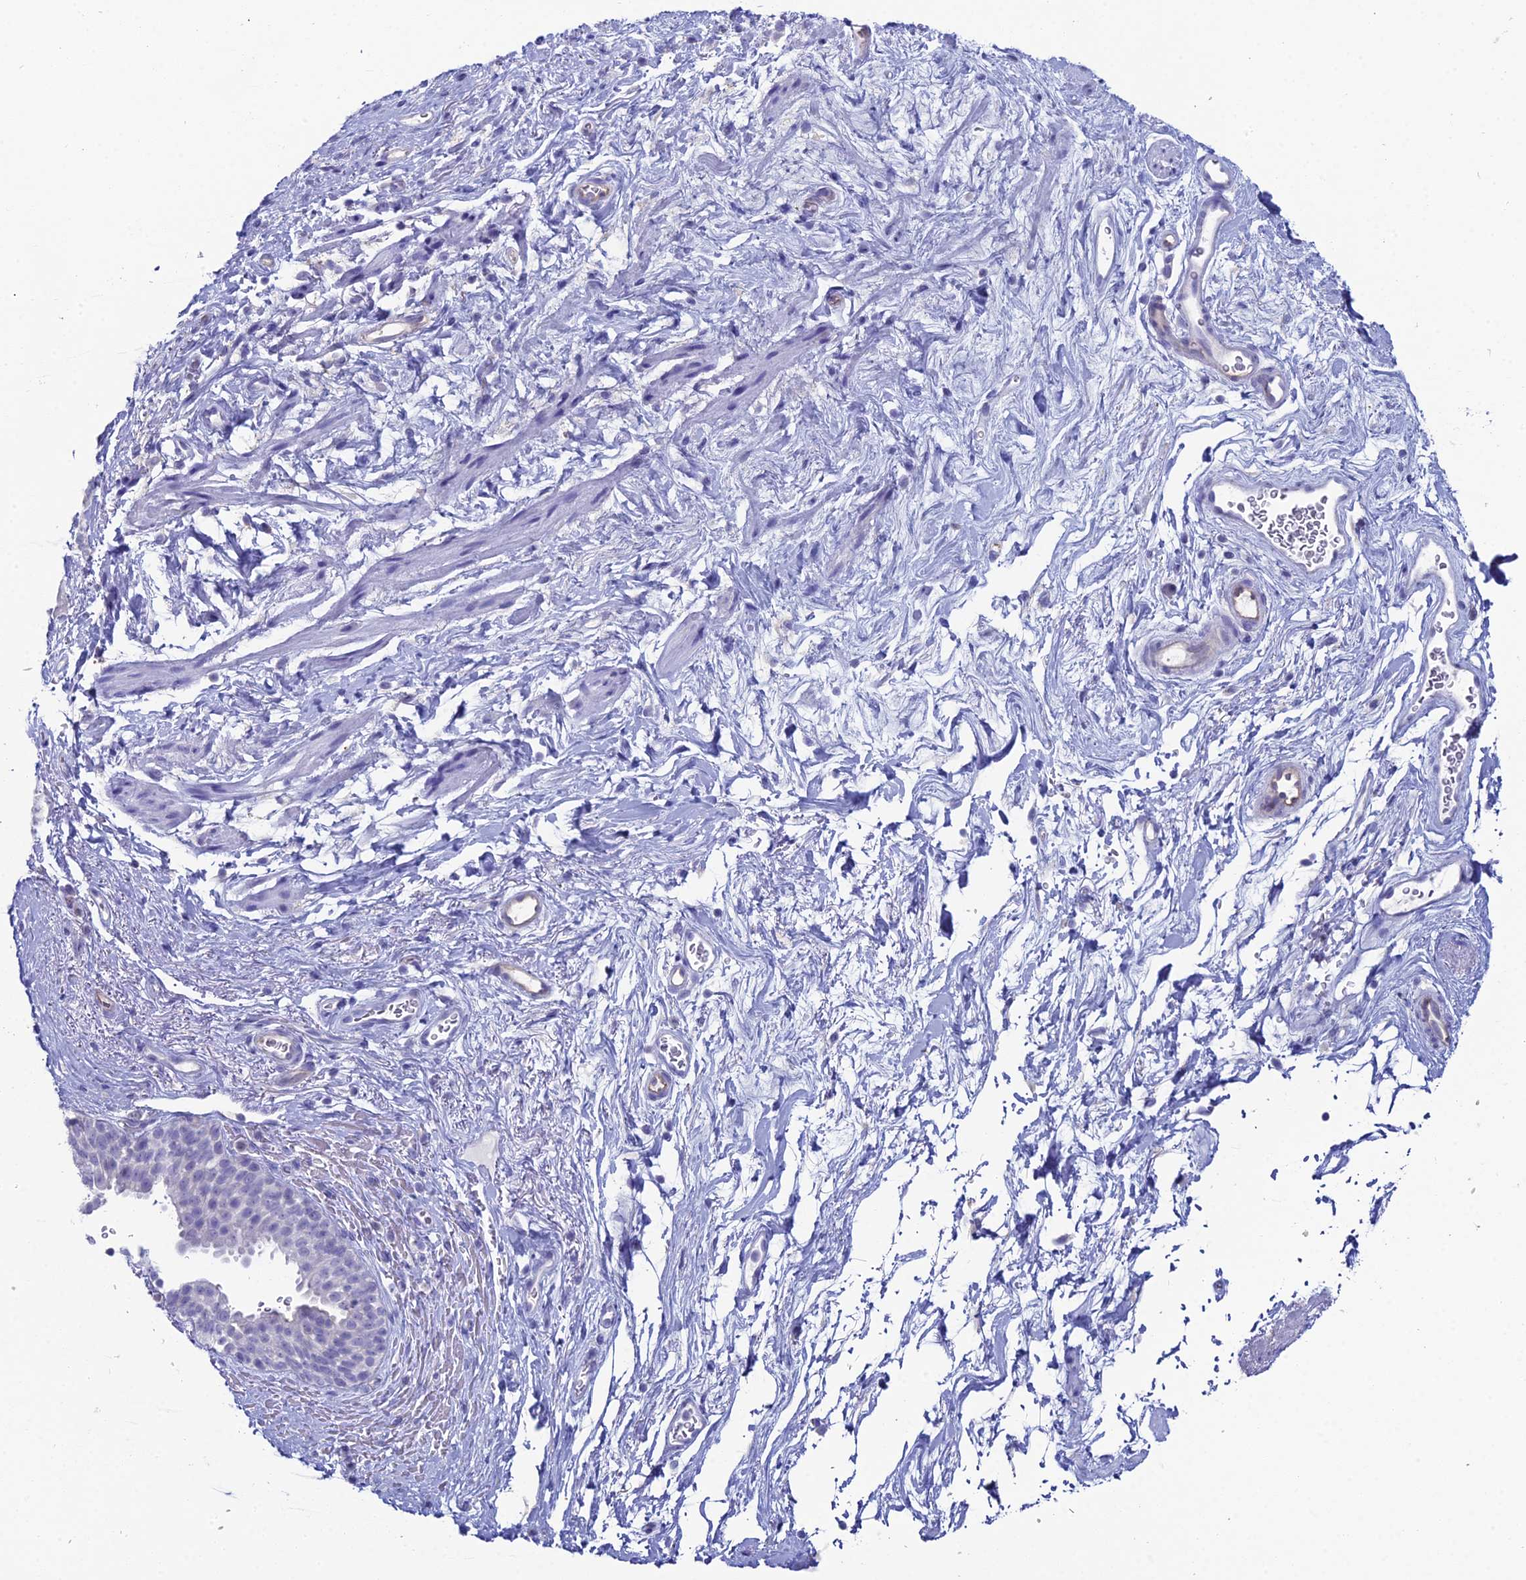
{"staining": {"intensity": "negative", "quantity": "none", "location": "none"}, "tissue": "smooth muscle", "cell_type": "Smooth muscle cells", "image_type": "normal", "snomed": [{"axis": "morphology", "description": "Normal tissue, NOS"}, {"axis": "topography", "description": "Smooth muscle"}, {"axis": "topography", "description": "Peripheral nerve tissue"}], "caption": "High magnification brightfield microscopy of normal smooth muscle stained with DAB (brown) and counterstained with hematoxylin (blue): smooth muscle cells show no significant staining. (DAB immunohistochemistry (IHC) with hematoxylin counter stain).", "gene": "ACE", "patient": {"sex": "male", "age": 69}}